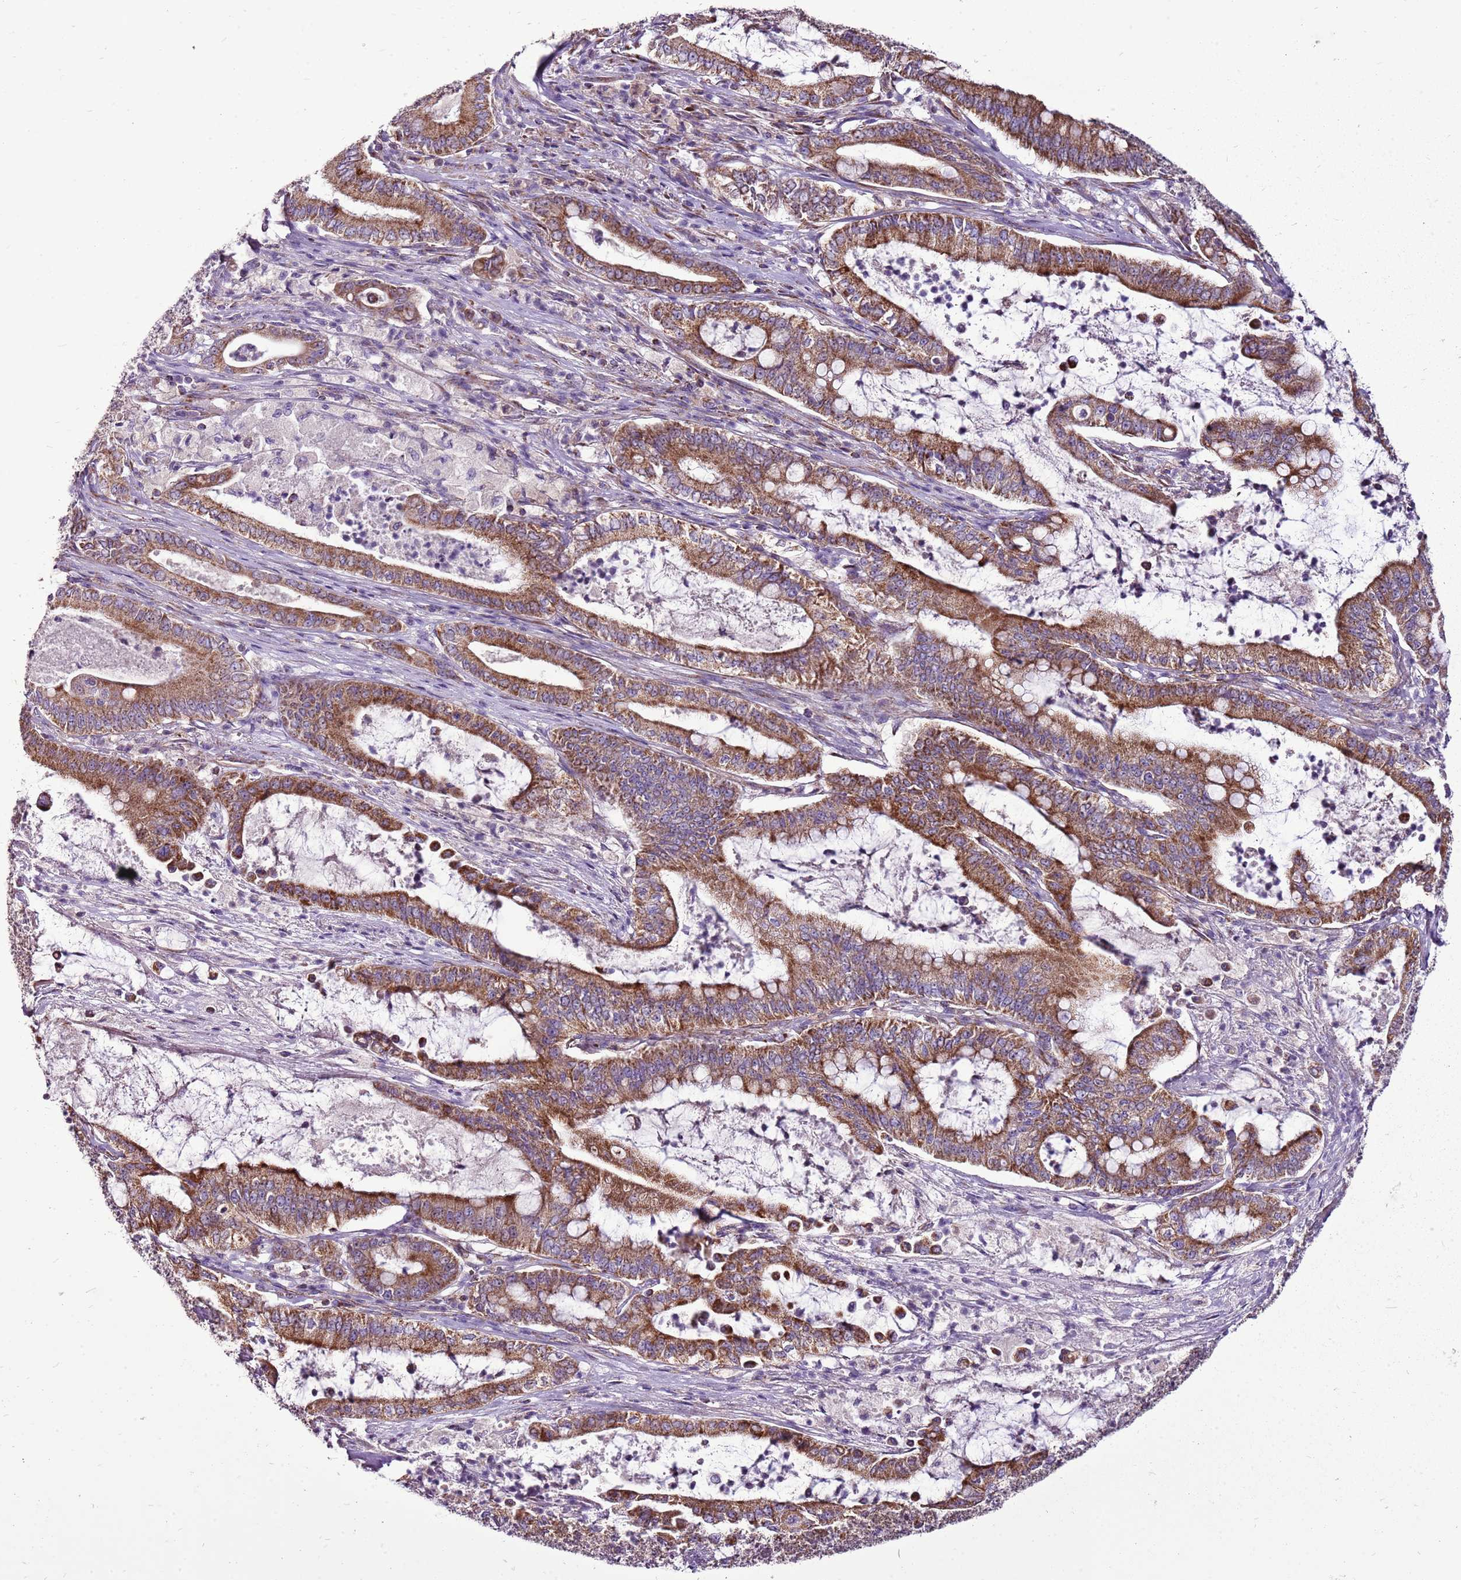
{"staining": {"intensity": "moderate", "quantity": ">75%", "location": "cytoplasmic/membranous"}, "tissue": "pancreatic cancer", "cell_type": "Tumor cells", "image_type": "cancer", "snomed": [{"axis": "morphology", "description": "Adenocarcinoma, NOS"}, {"axis": "topography", "description": "Pancreas"}], "caption": "An IHC histopathology image of tumor tissue is shown. Protein staining in brown shows moderate cytoplasmic/membranous positivity in pancreatic cancer (adenocarcinoma) within tumor cells.", "gene": "GCDH", "patient": {"sex": "male", "age": 71}}